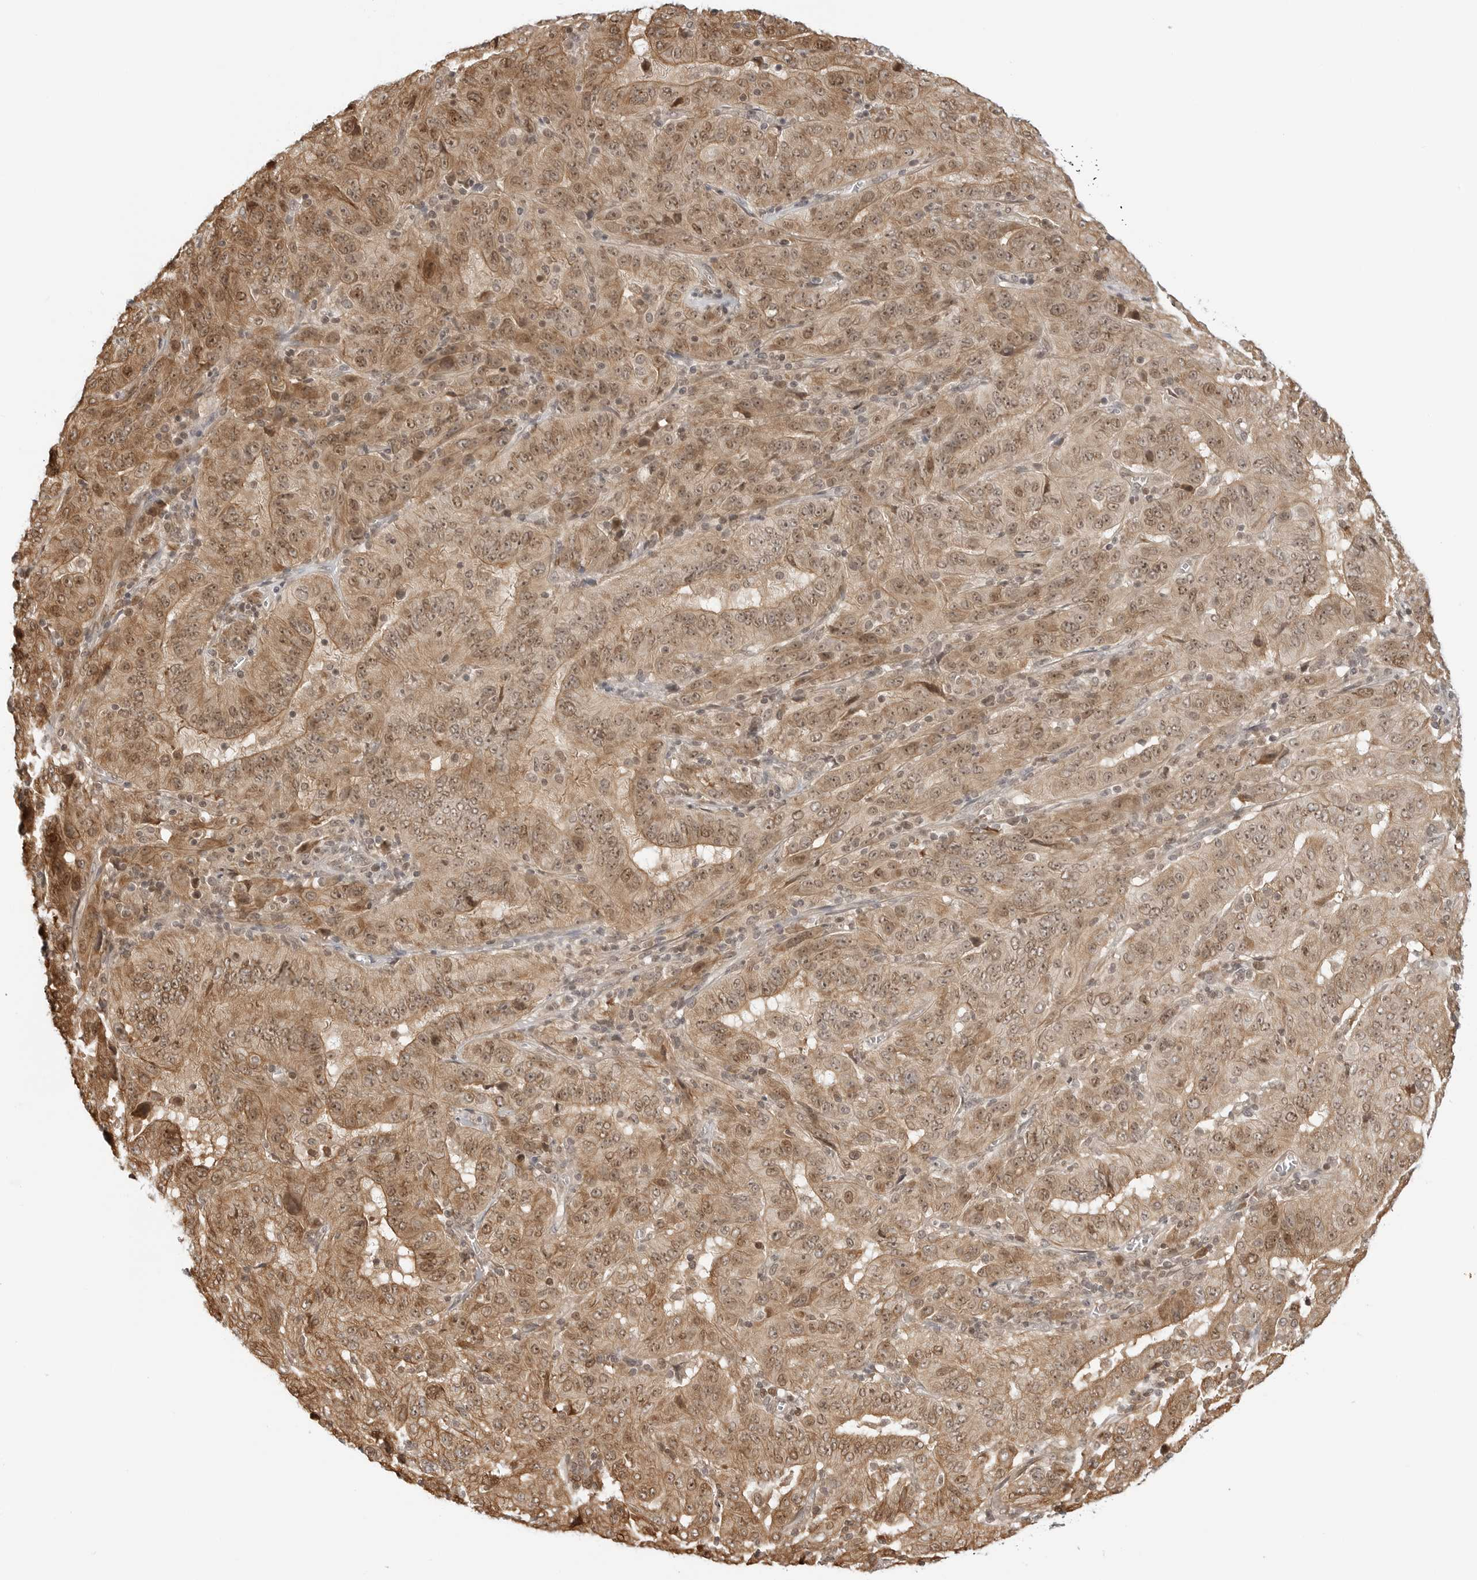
{"staining": {"intensity": "moderate", "quantity": ">75%", "location": "cytoplasmic/membranous,nuclear"}, "tissue": "pancreatic cancer", "cell_type": "Tumor cells", "image_type": "cancer", "snomed": [{"axis": "morphology", "description": "Adenocarcinoma, NOS"}, {"axis": "topography", "description": "Pancreas"}], "caption": "Pancreatic adenocarcinoma stained for a protein displays moderate cytoplasmic/membranous and nuclear positivity in tumor cells.", "gene": "TIPRL", "patient": {"sex": "male", "age": 63}}